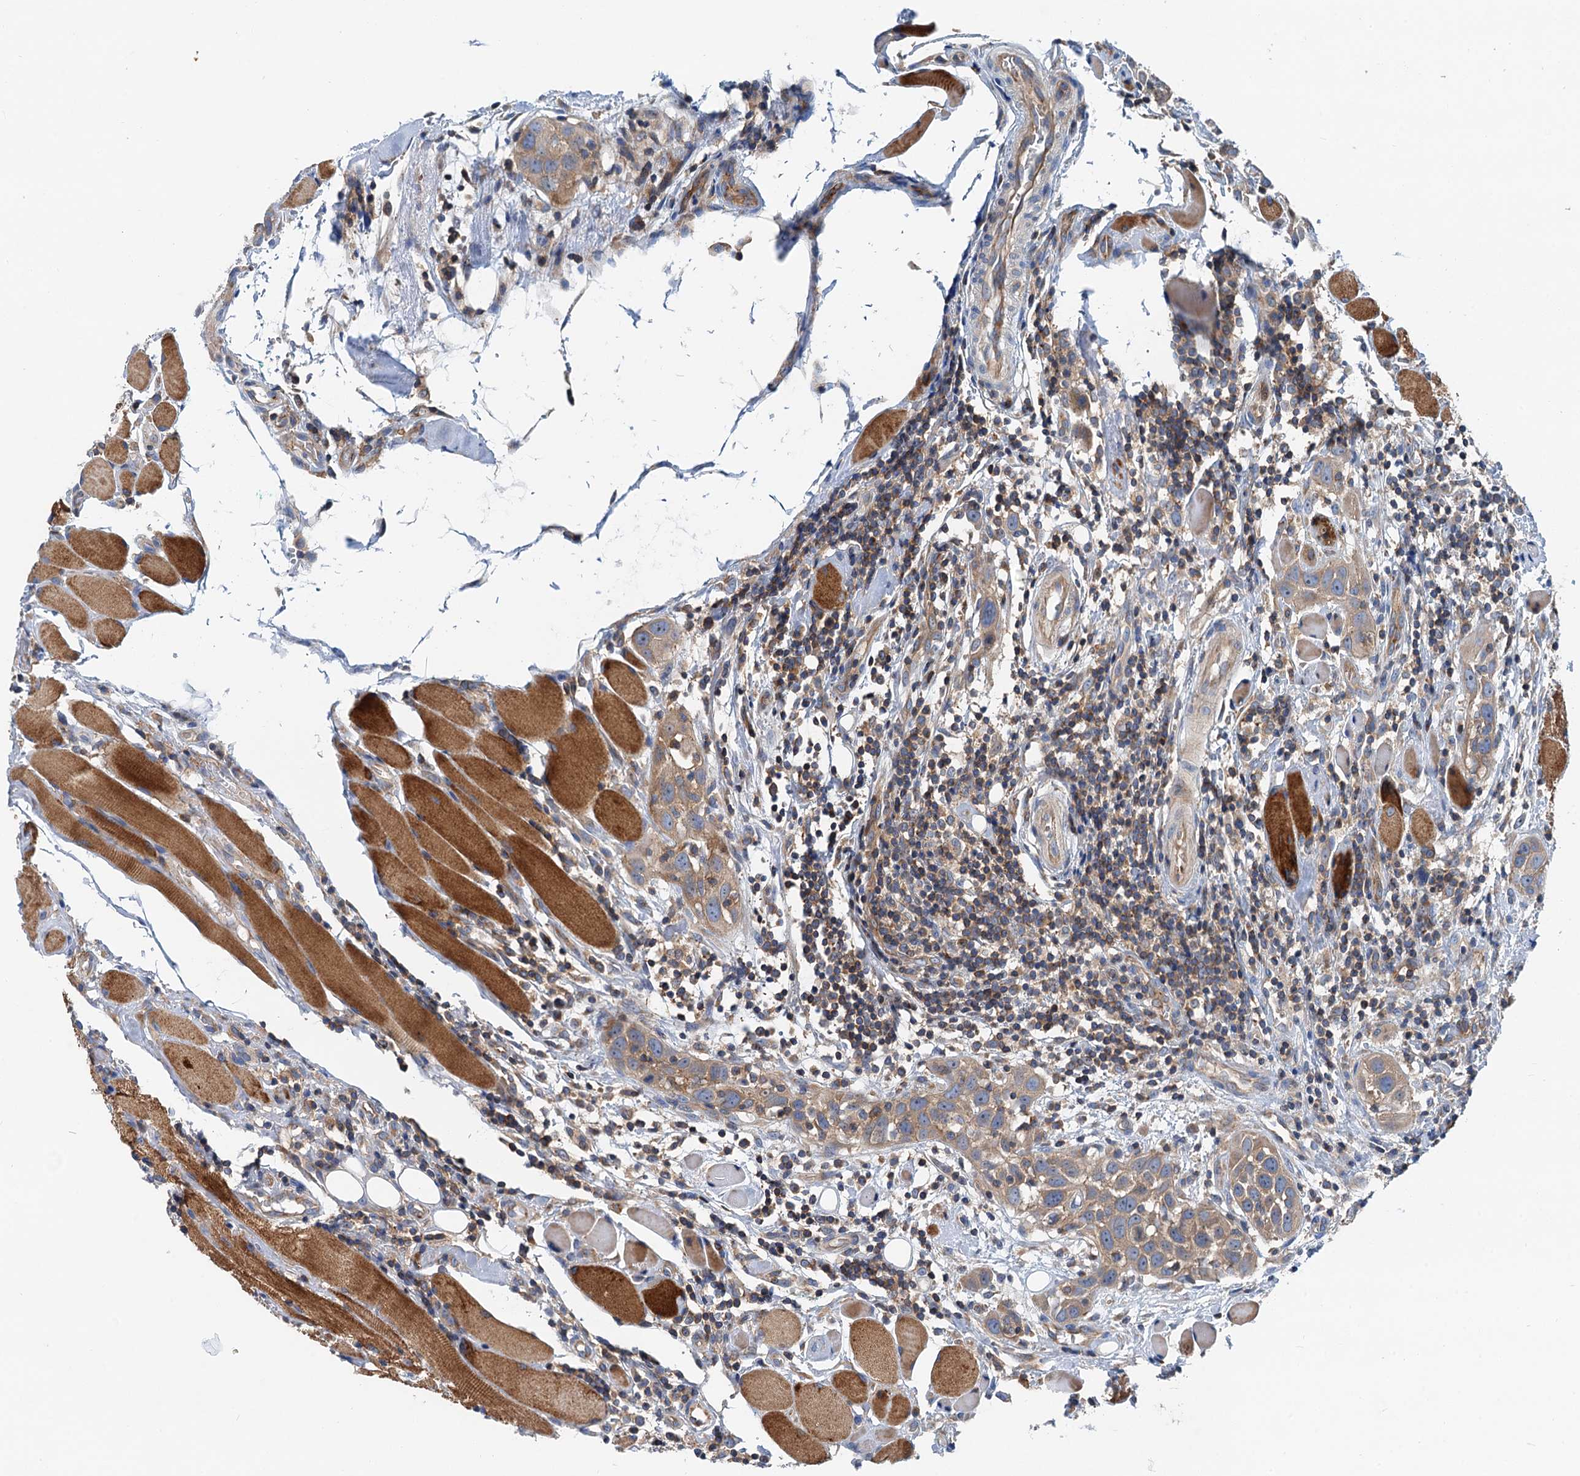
{"staining": {"intensity": "weak", "quantity": ">75%", "location": "cytoplasmic/membranous"}, "tissue": "head and neck cancer", "cell_type": "Tumor cells", "image_type": "cancer", "snomed": [{"axis": "morphology", "description": "Squamous cell carcinoma, NOS"}, {"axis": "topography", "description": "Oral tissue"}, {"axis": "topography", "description": "Head-Neck"}], "caption": "Protein staining of head and neck cancer (squamous cell carcinoma) tissue reveals weak cytoplasmic/membranous expression in about >75% of tumor cells. The staining was performed using DAB to visualize the protein expression in brown, while the nuclei were stained in blue with hematoxylin (Magnification: 20x).", "gene": "ANKRD26", "patient": {"sex": "female", "age": 50}}